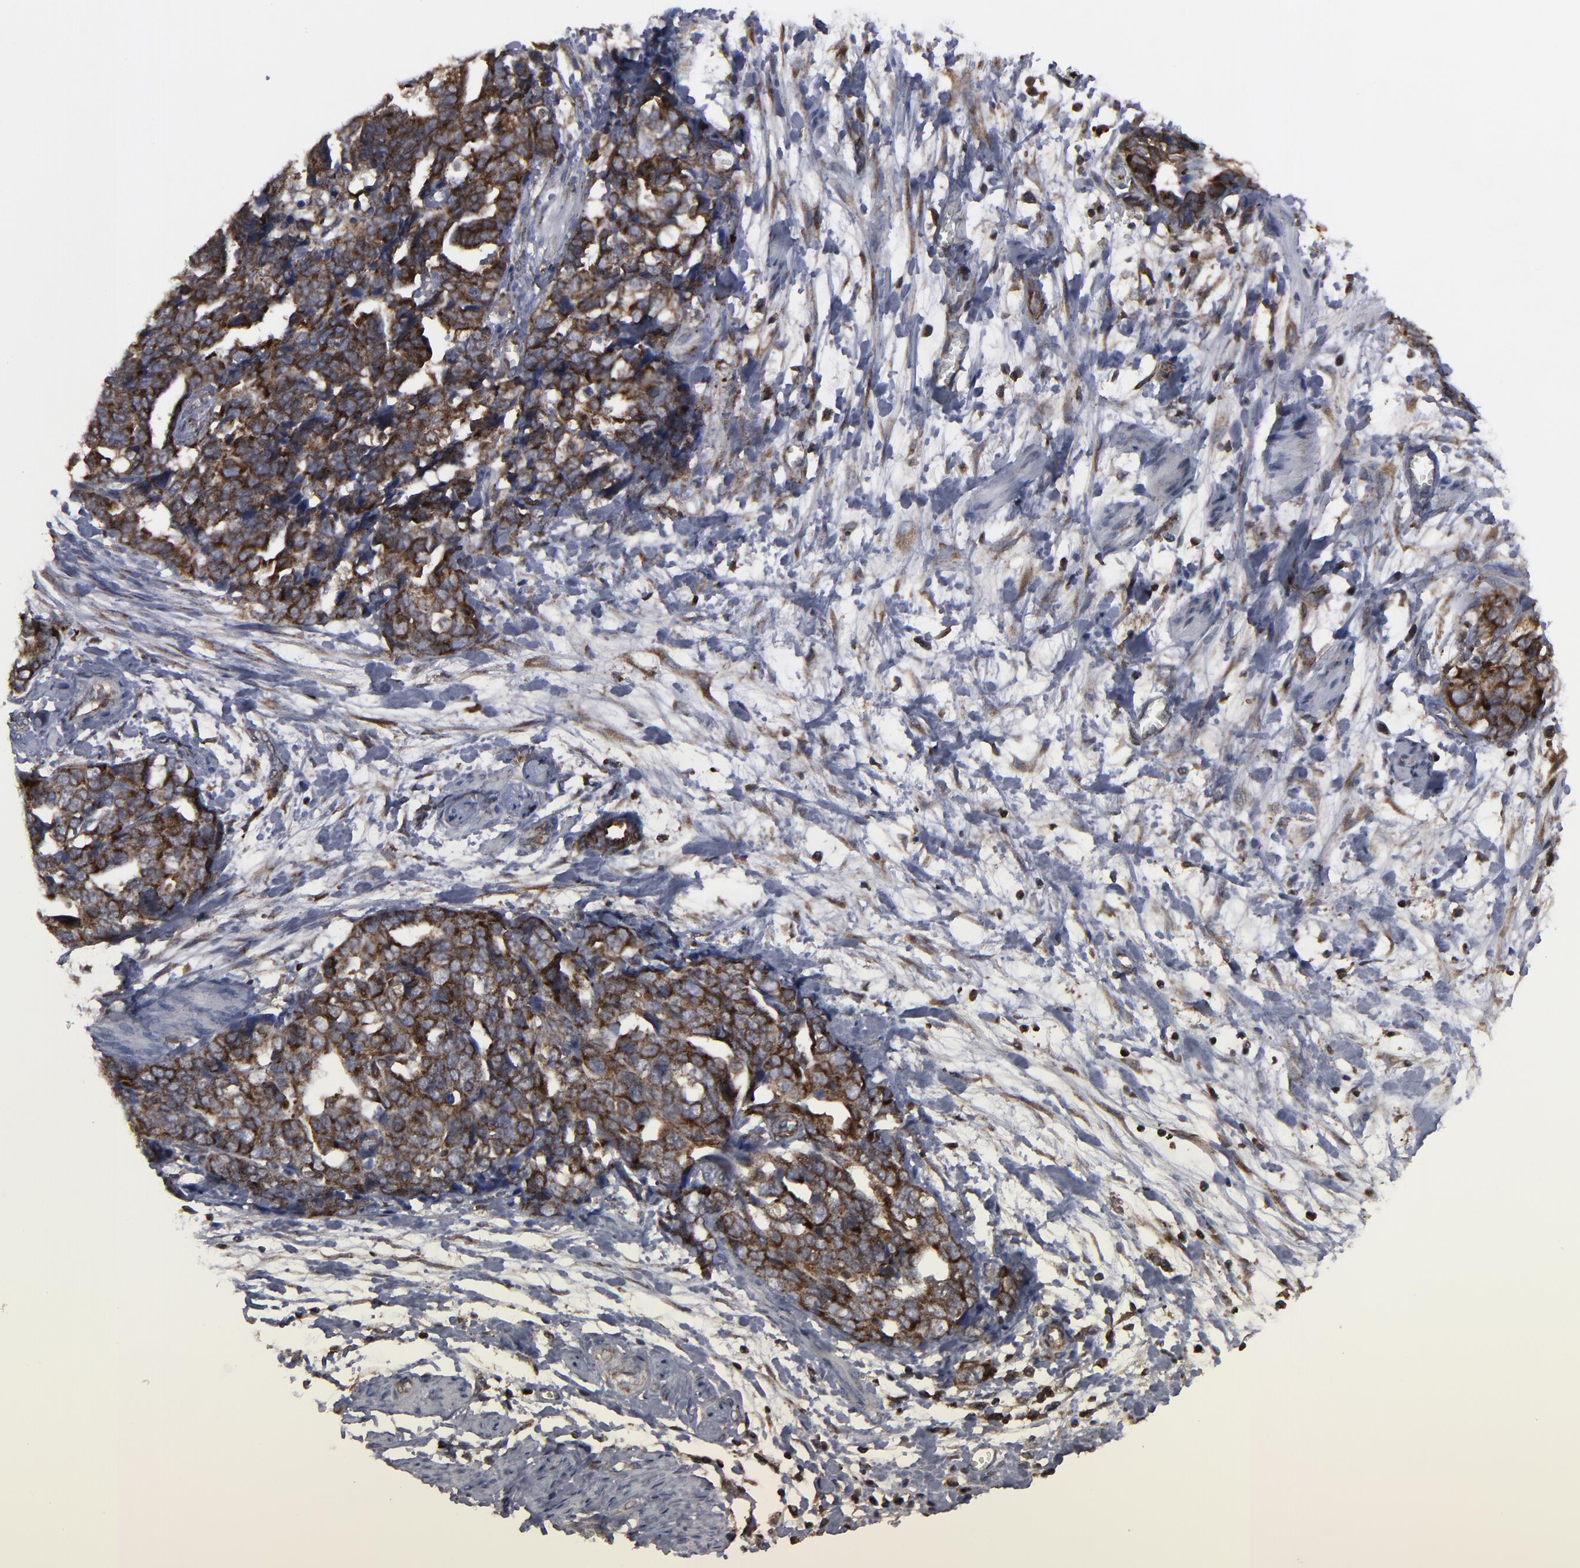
{"staining": {"intensity": "strong", "quantity": ">75%", "location": "cytoplasmic/membranous,nuclear"}, "tissue": "ovarian cancer", "cell_type": "Tumor cells", "image_type": "cancer", "snomed": [{"axis": "morphology", "description": "Normal tissue, NOS"}, {"axis": "morphology", "description": "Cystadenocarcinoma, serous, NOS"}, {"axis": "topography", "description": "Fallopian tube"}, {"axis": "topography", "description": "Ovary"}], "caption": "A photomicrograph of ovarian cancer stained for a protein exhibits strong cytoplasmic/membranous and nuclear brown staining in tumor cells. The protein is stained brown, and the nuclei are stained in blue (DAB IHC with brightfield microscopy, high magnification).", "gene": "KIAA2026", "patient": {"sex": "female", "age": 56}}